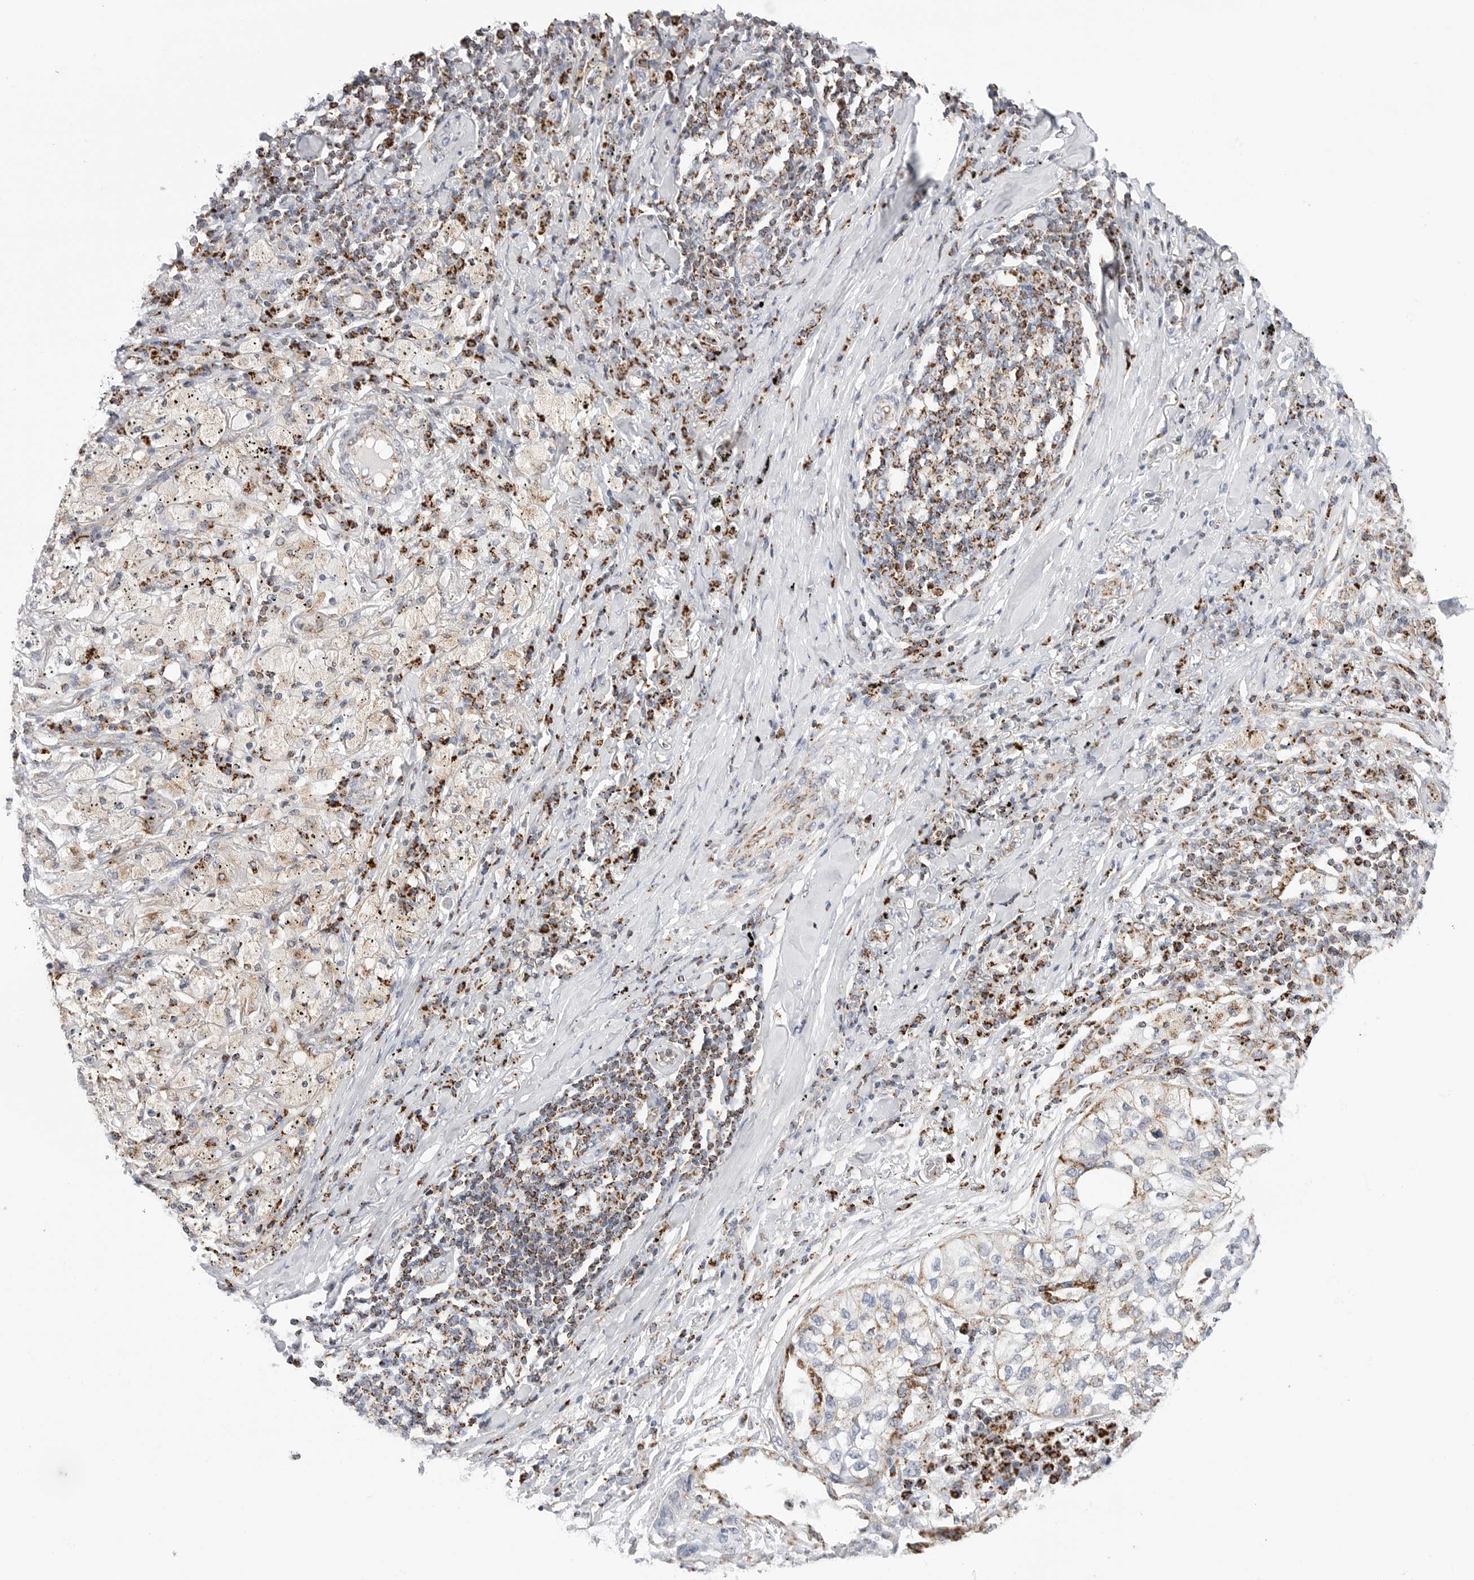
{"staining": {"intensity": "moderate", "quantity": "<25%", "location": "cytoplasmic/membranous"}, "tissue": "lung cancer", "cell_type": "Tumor cells", "image_type": "cancer", "snomed": [{"axis": "morphology", "description": "Squamous cell carcinoma, NOS"}, {"axis": "topography", "description": "Lung"}], "caption": "Immunohistochemical staining of human squamous cell carcinoma (lung) shows low levels of moderate cytoplasmic/membranous positivity in about <25% of tumor cells. Using DAB (brown) and hematoxylin (blue) stains, captured at high magnification using brightfield microscopy.", "gene": "ATP5IF1", "patient": {"sex": "female", "age": 63}}